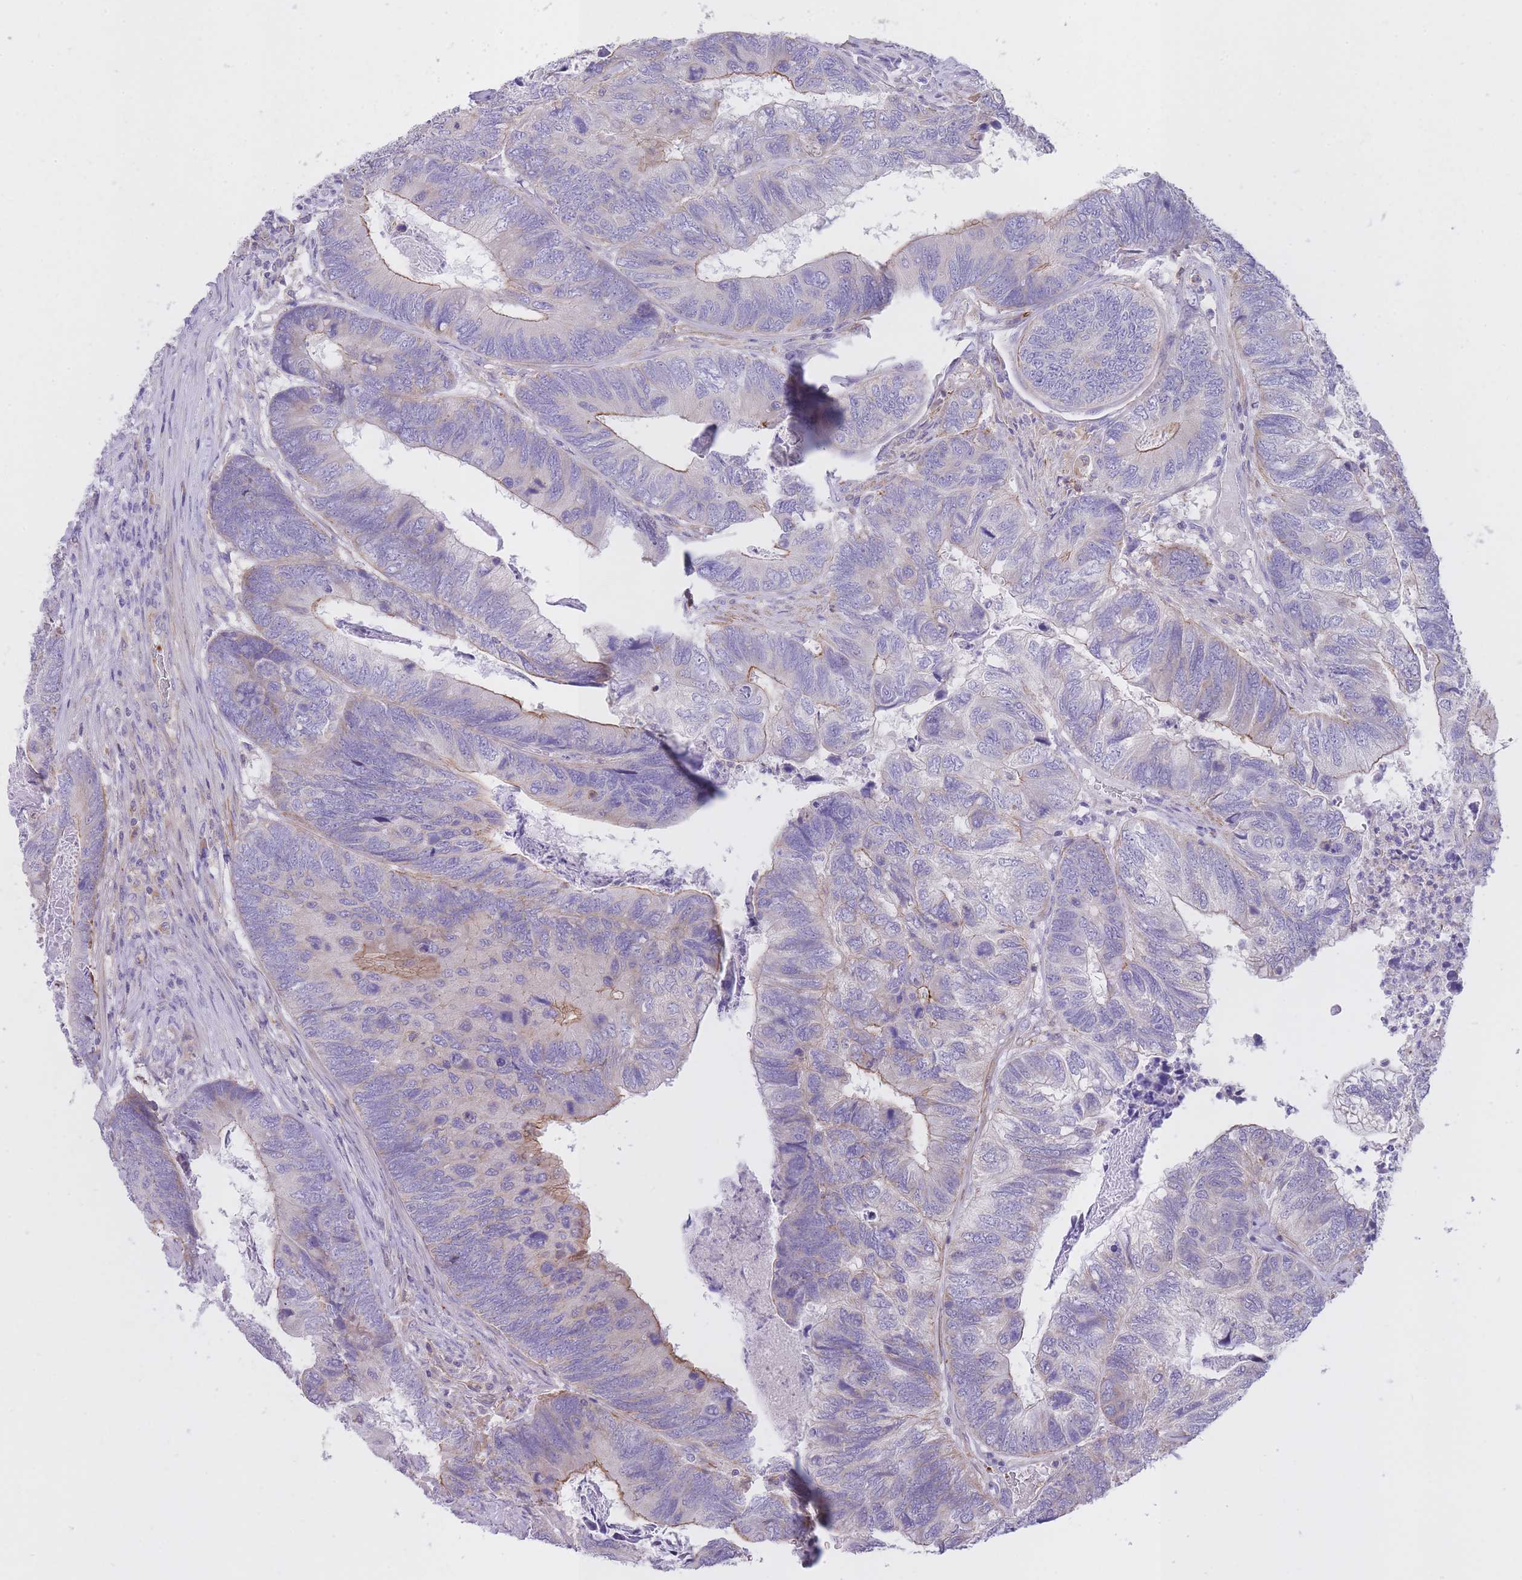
{"staining": {"intensity": "negative", "quantity": "none", "location": "none"}, "tissue": "colorectal cancer", "cell_type": "Tumor cells", "image_type": "cancer", "snomed": [{"axis": "morphology", "description": "Adenocarcinoma, NOS"}, {"axis": "topography", "description": "Colon"}], "caption": "Immunohistochemistry of human colorectal cancer demonstrates no staining in tumor cells. (DAB (3,3'-diaminobenzidine) immunohistochemistry visualized using brightfield microscopy, high magnification).", "gene": "LDB3", "patient": {"sex": "female", "age": 67}}